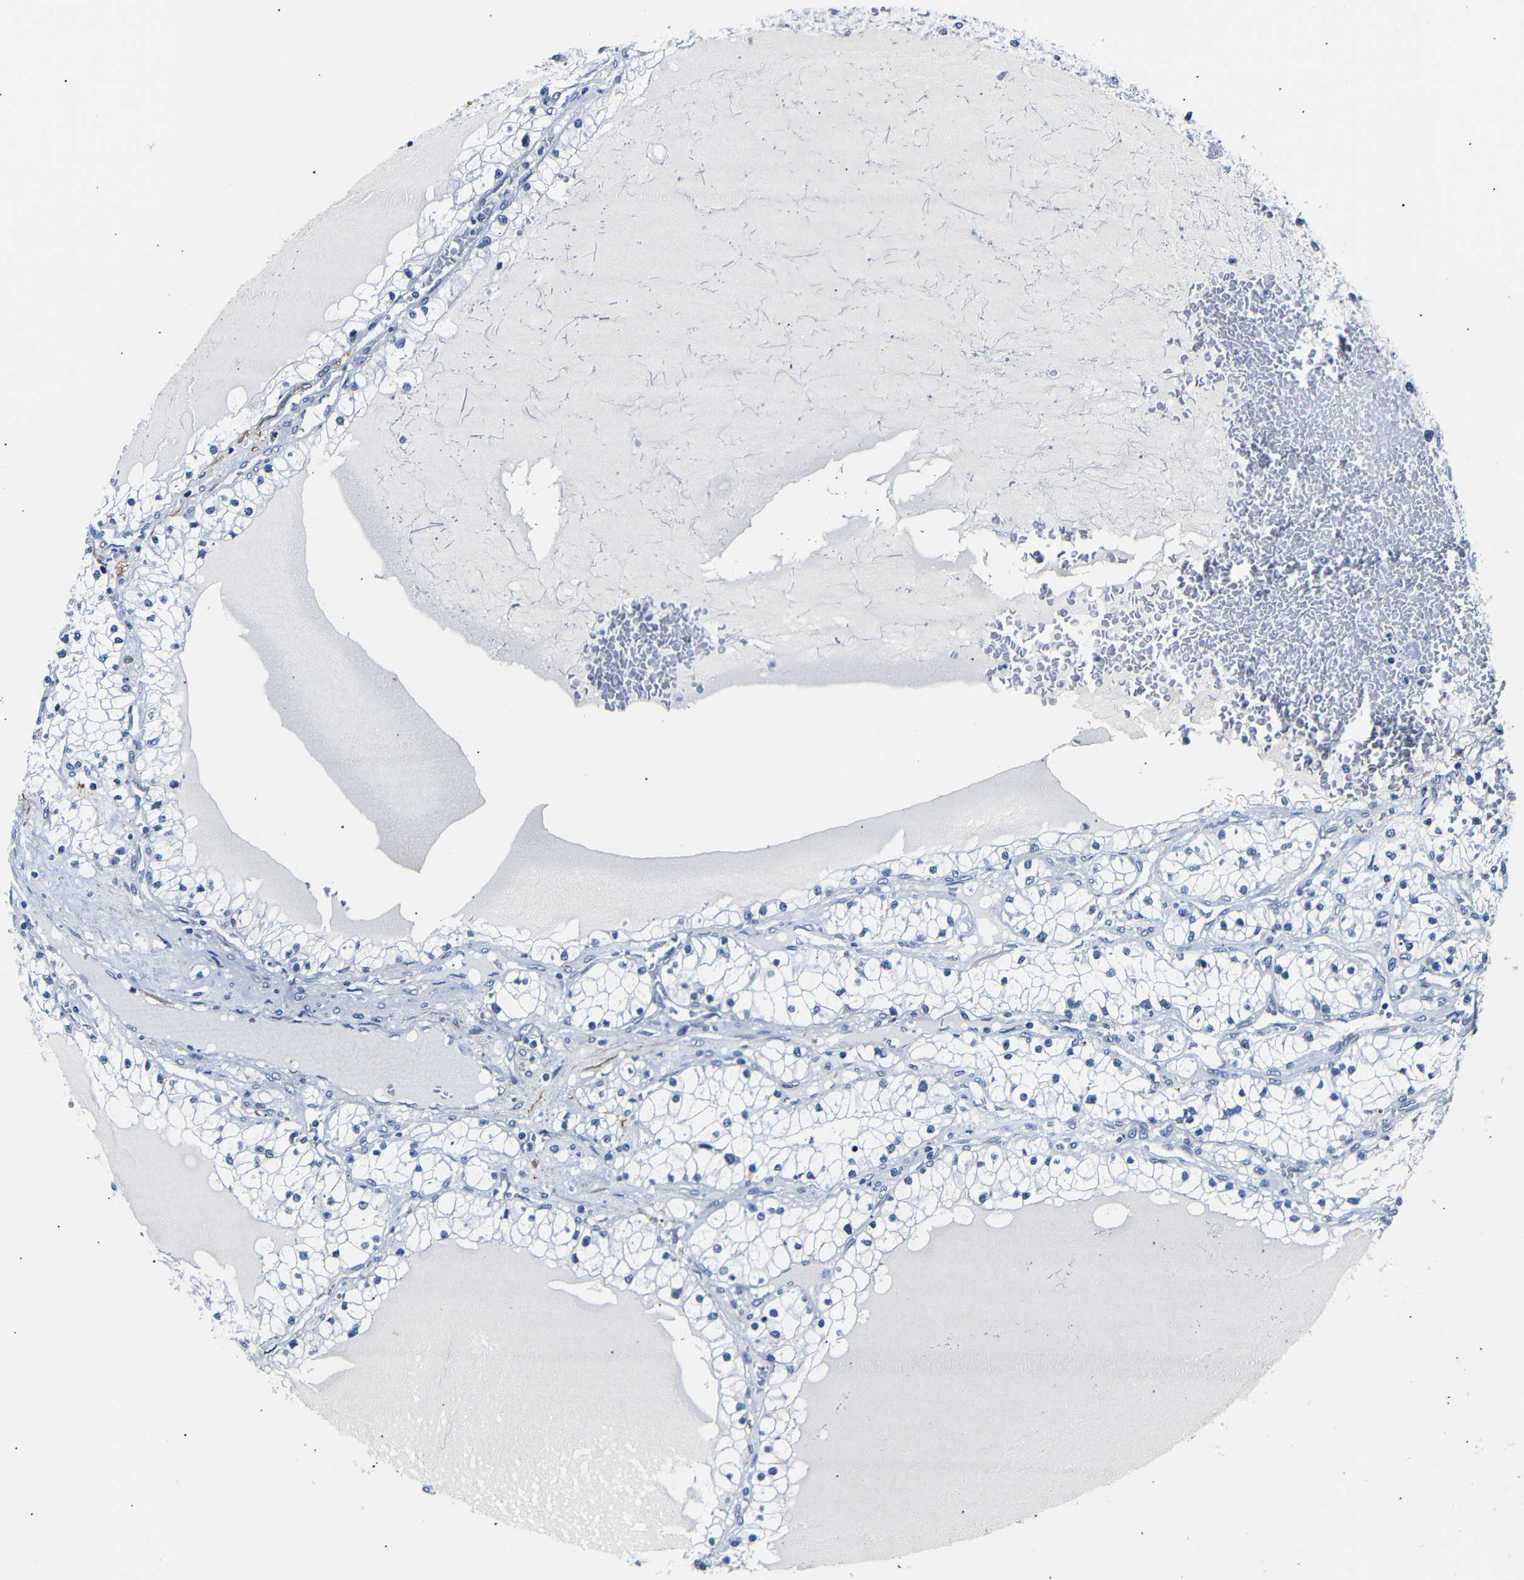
{"staining": {"intensity": "negative", "quantity": "none", "location": "none"}, "tissue": "renal cancer", "cell_type": "Tumor cells", "image_type": "cancer", "snomed": [{"axis": "morphology", "description": "Adenocarcinoma, NOS"}, {"axis": "topography", "description": "Kidney"}], "caption": "Renal cancer (adenocarcinoma) stained for a protein using immunohistochemistry (IHC) displays no staining tumor cells.", "gene": "GAP43", "patient": {"sex": "male", "age": 68}}